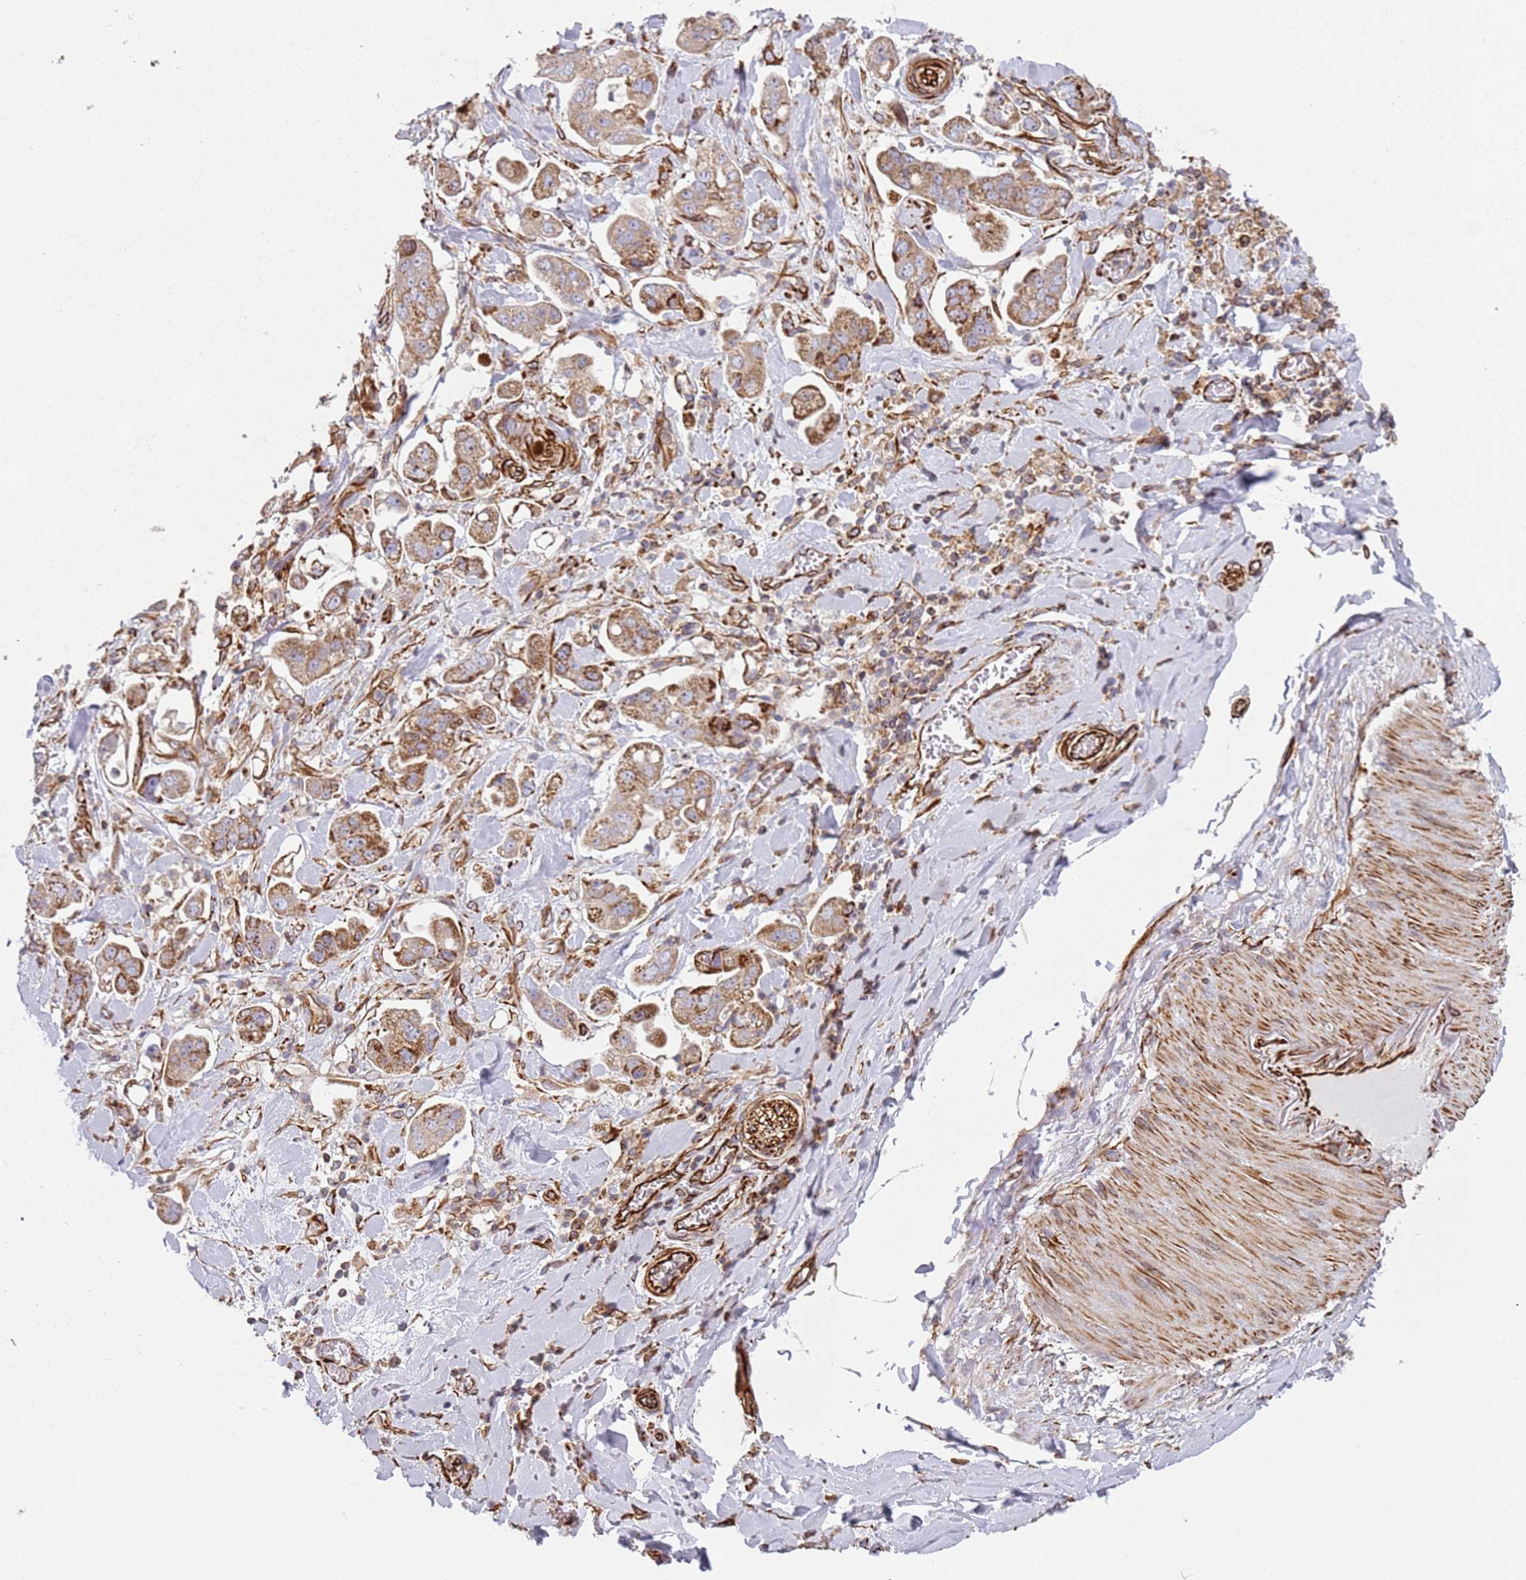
{"staining": {"intensity": "moderate", "quantity": ">75%", "location": "cytoplasmic/membranous"}, "tissue": "stomach cancer", "cell_type": "Tumor cells", "image_type": "cancer", "snomed": [{"axis": "morphology", "description": "Adenocarcinoma, NOS"}, {"axis": "topography", "description": "Stomach"}], "caption": "Immunohistochemistry photomicrograph of human stomach cancer stained for a protein (brown), which shows medium levels of moderate cytoplasmic/membranous positivity in about >75% of tumor cells.", "gene": "SNAPIN", "patient": {"sex": "male", "age": 62}}